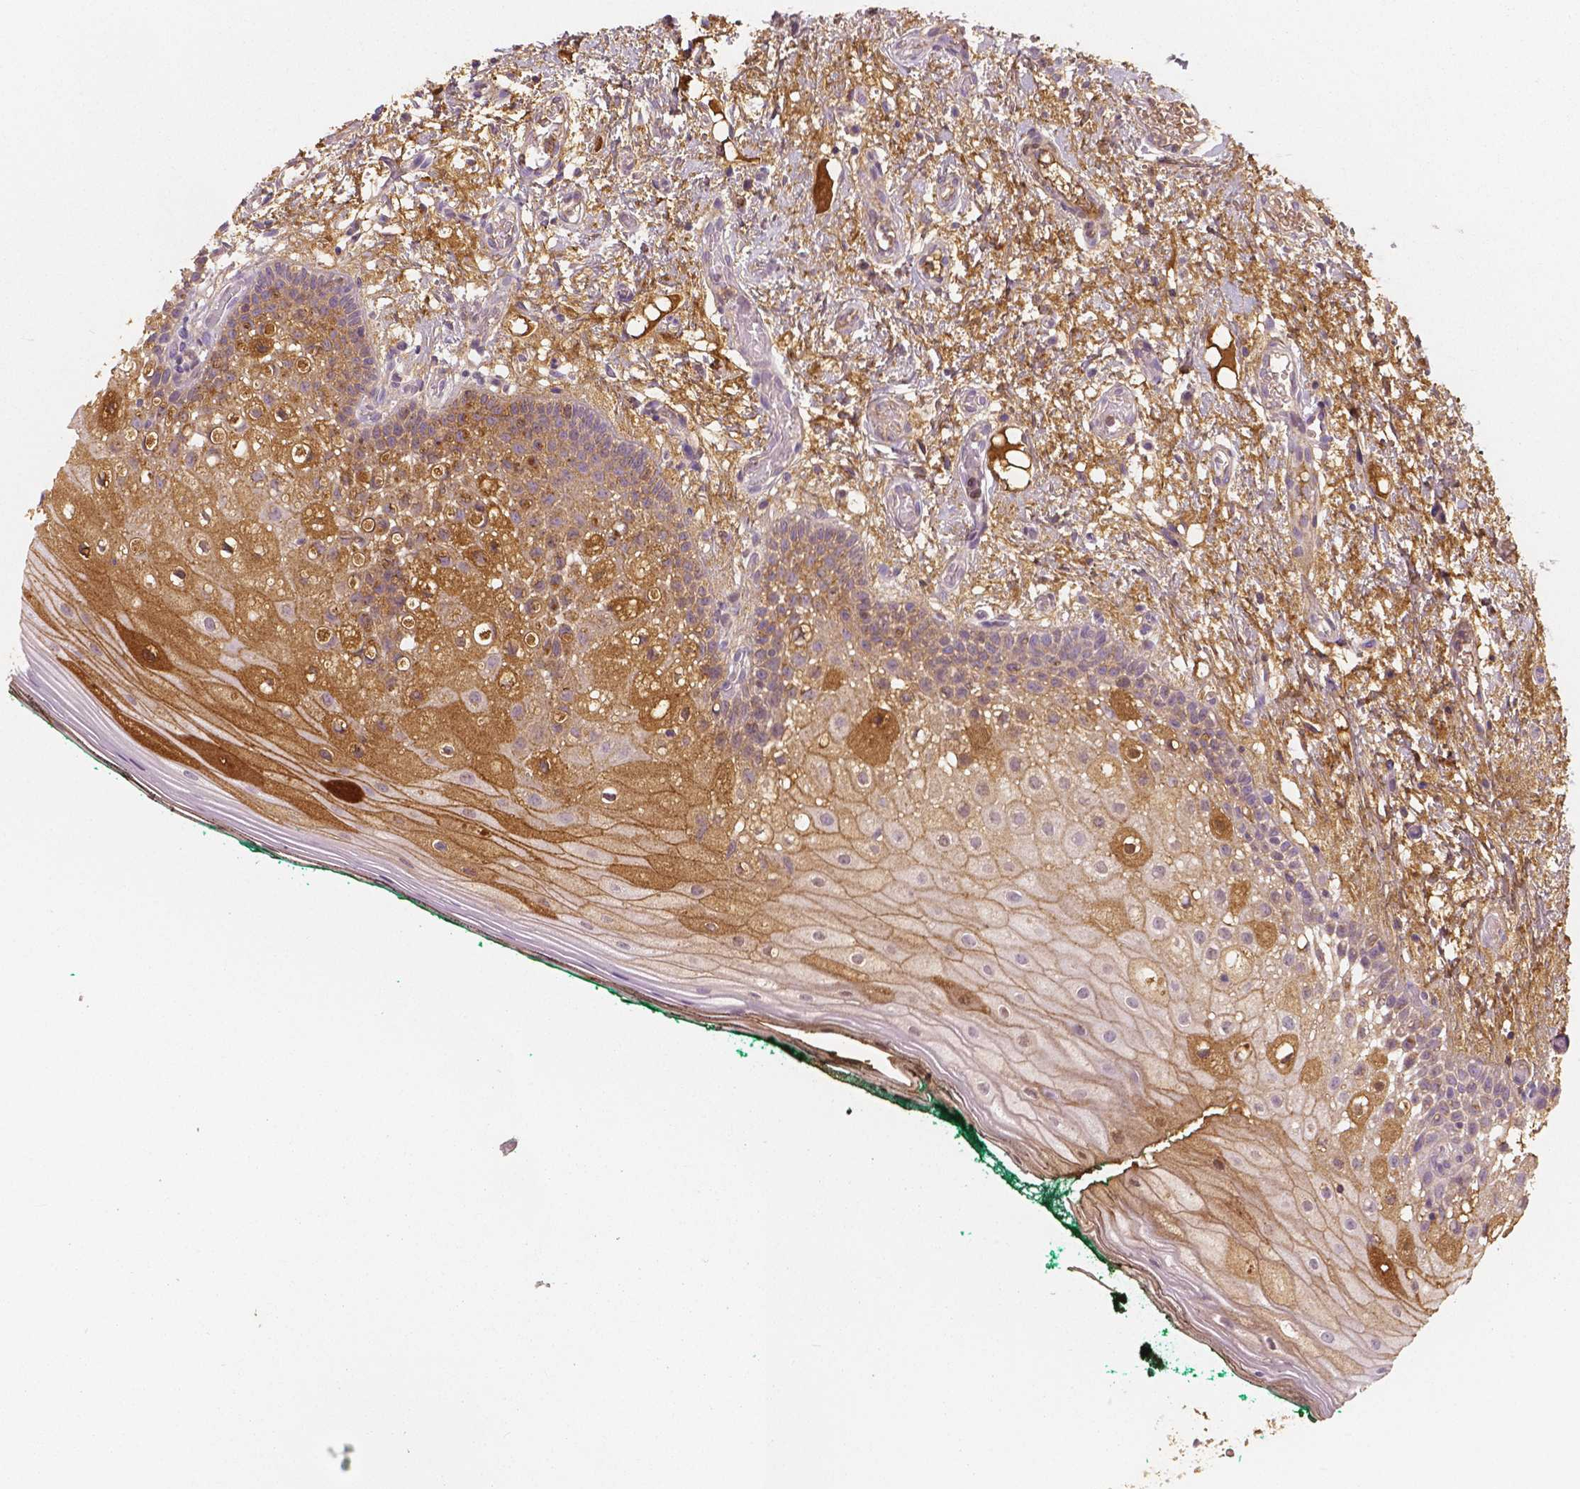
{"staining": {"intensity": "moderate", "quantity": "25%-75%", "location": "cytoplasmic/membranous"}, "tissue": "oral mucosa", "cell_type": "Squamous epithelial cells", "image_type": "normal", "snomed": [{"axis": "morphology", "description": "Normal tissue, NOS"}, {"axis": "topography", "description": "Oral tissue"}], "caption": "Immunohistochemical staining of unremarkable oral mucosa exhibits moderate cytoplasmic/membranous protein positivity in approximately 25%-75% of squamous epithelial cells.", "gene": "APOA4", "patient": {"sex": "female", "age": 83}}